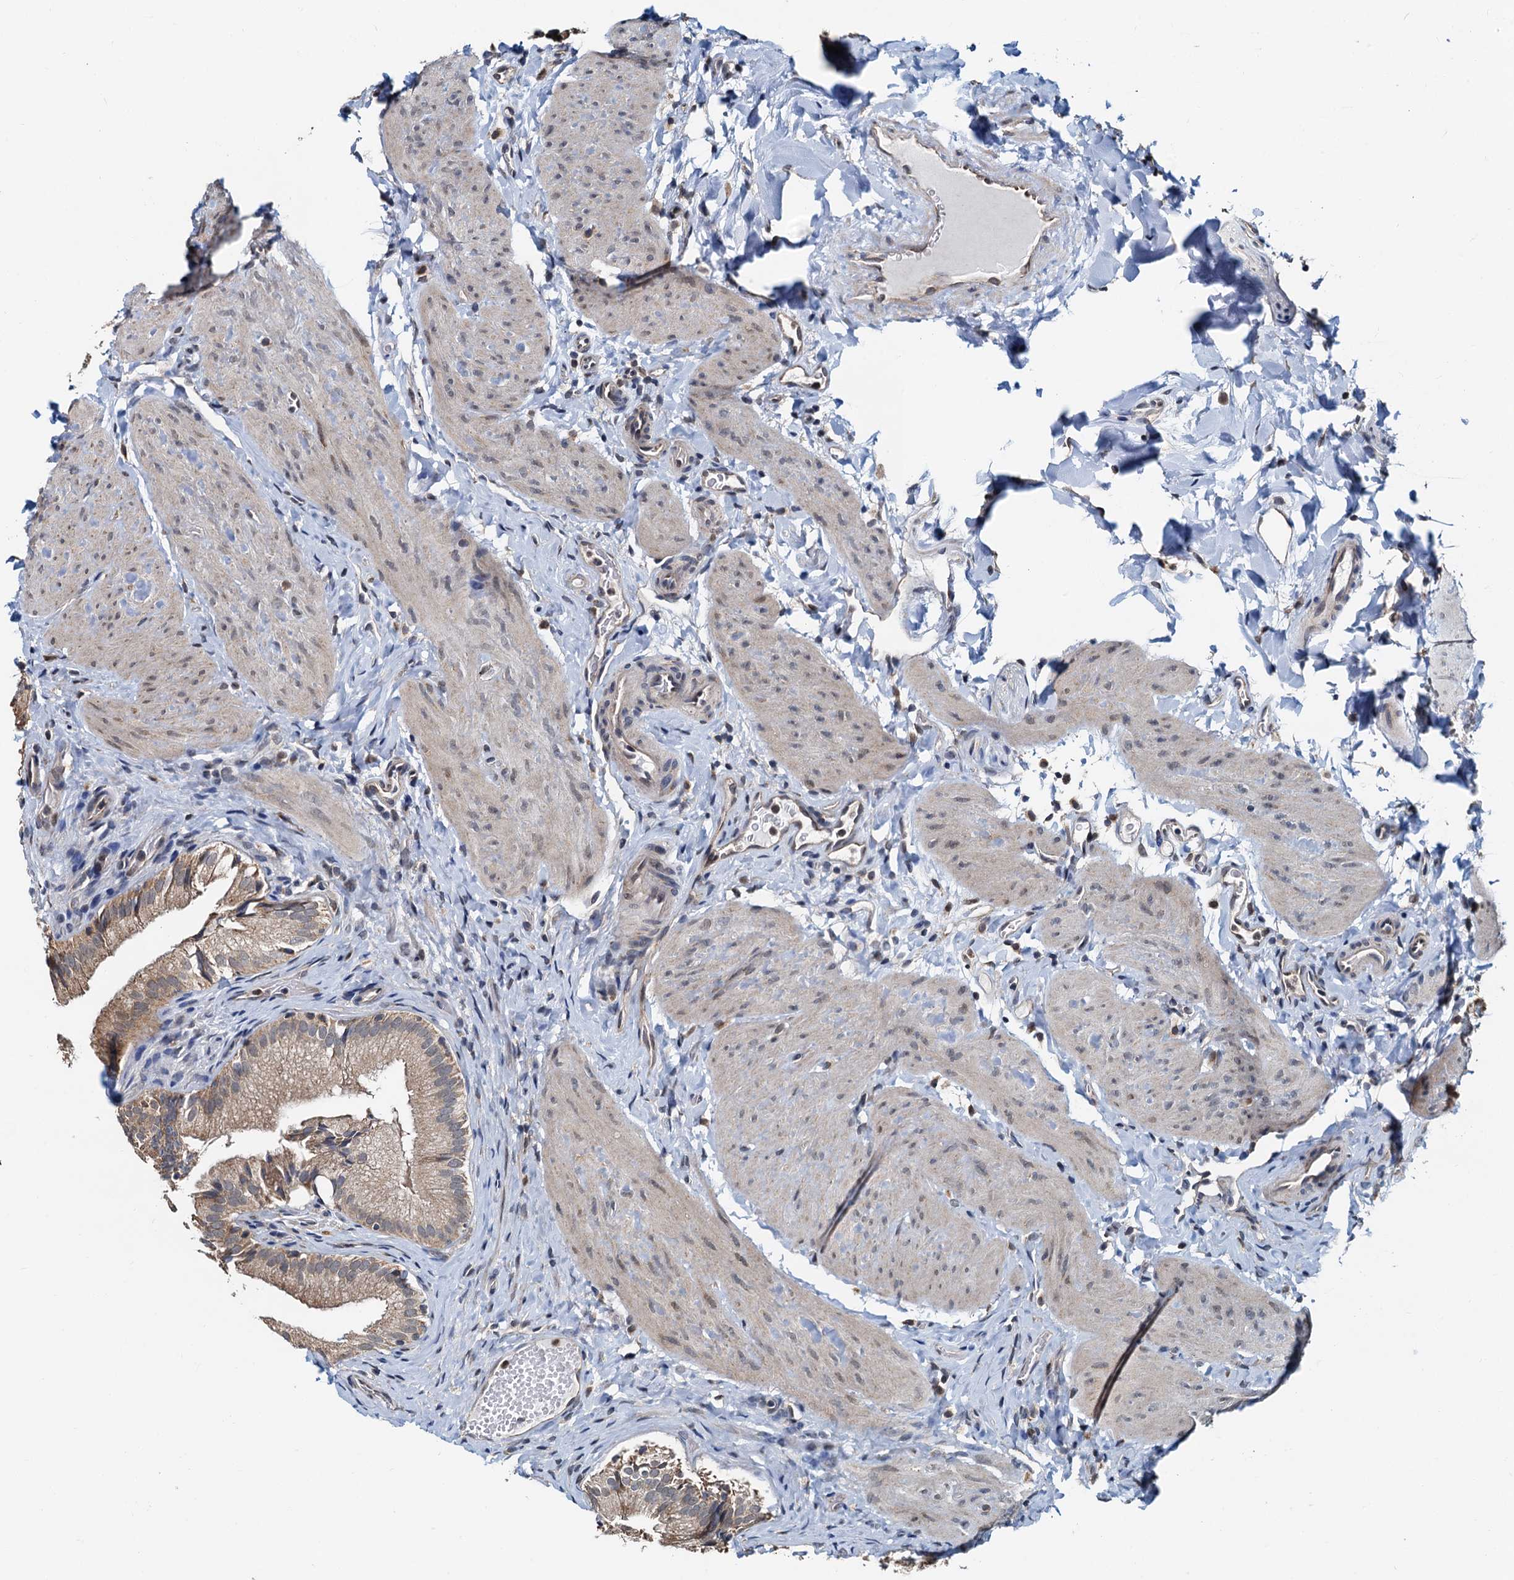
{"staining": {"intensity": "weak", "quantity": ">75%", "location": "cytoplasmic/membranous"}, "tissue": "gallbladder", "cell_type": "Glandular cells", "image_type": "normal", "snomed": [{"axis": "morphology", "description": "Normal tissue, NOS"}, {"axis": "topography", "description": "Gallbladder"}], "caption": "Immunohistochemistry of normal human gallbladder demonstrates low levels of weak cytoplasmic/membranous expression in about >75% of glandular cells. (DAB (3,3'-diaminobenzidine) IHC, brown staining for protein, blue staining for nuclei).", "gene": "MCMBP", "patient": {"sex": "female", "age": 30}}